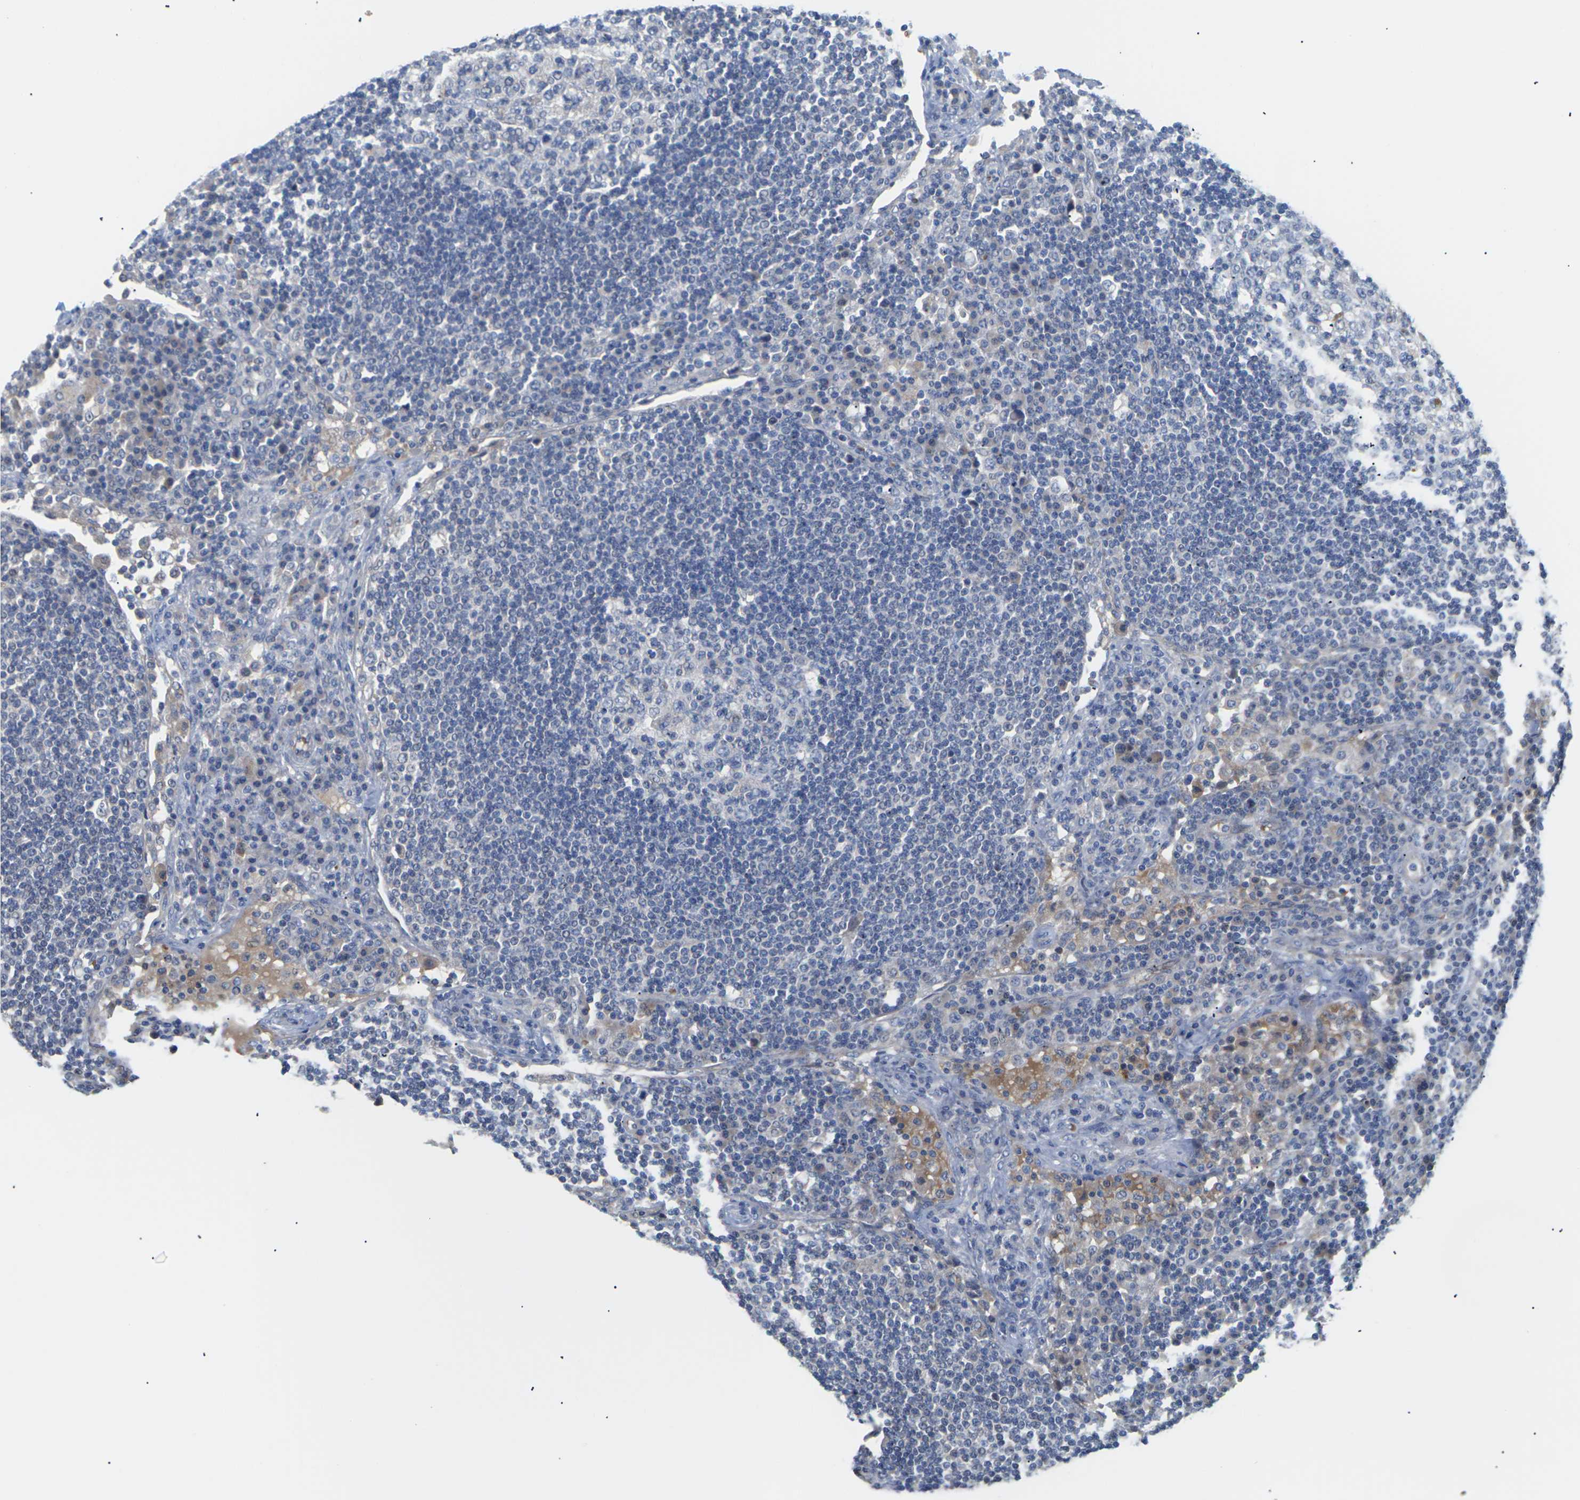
{"staining": {"intensity": "negative", "quantity": "none", "location": "none"}, "tissue": "lymph node", "cell_type": "Germinal center cells", "image_type": "normal", "snomed": [{"axis": "morphology", "description": "Normal tissue, NOS"}, {"axis": "topography", "description": "Lymph node"}], "caption": "This micrograph is of unremarkable lymph node stained with immunohistochemistry (IHC) to label a protein in brown with the nuclei are counter-stained blue. There is no positivity in germinal center cells. The staining was performed using DAB (3,3'-diaminobenzidine) to visualize the protein expression in brown, while the nuclei were stained in blue with hematoxylin (Magnification: 20x).", "gene": "TMCO4", "patient": {"sex": "female", "age": 53}}